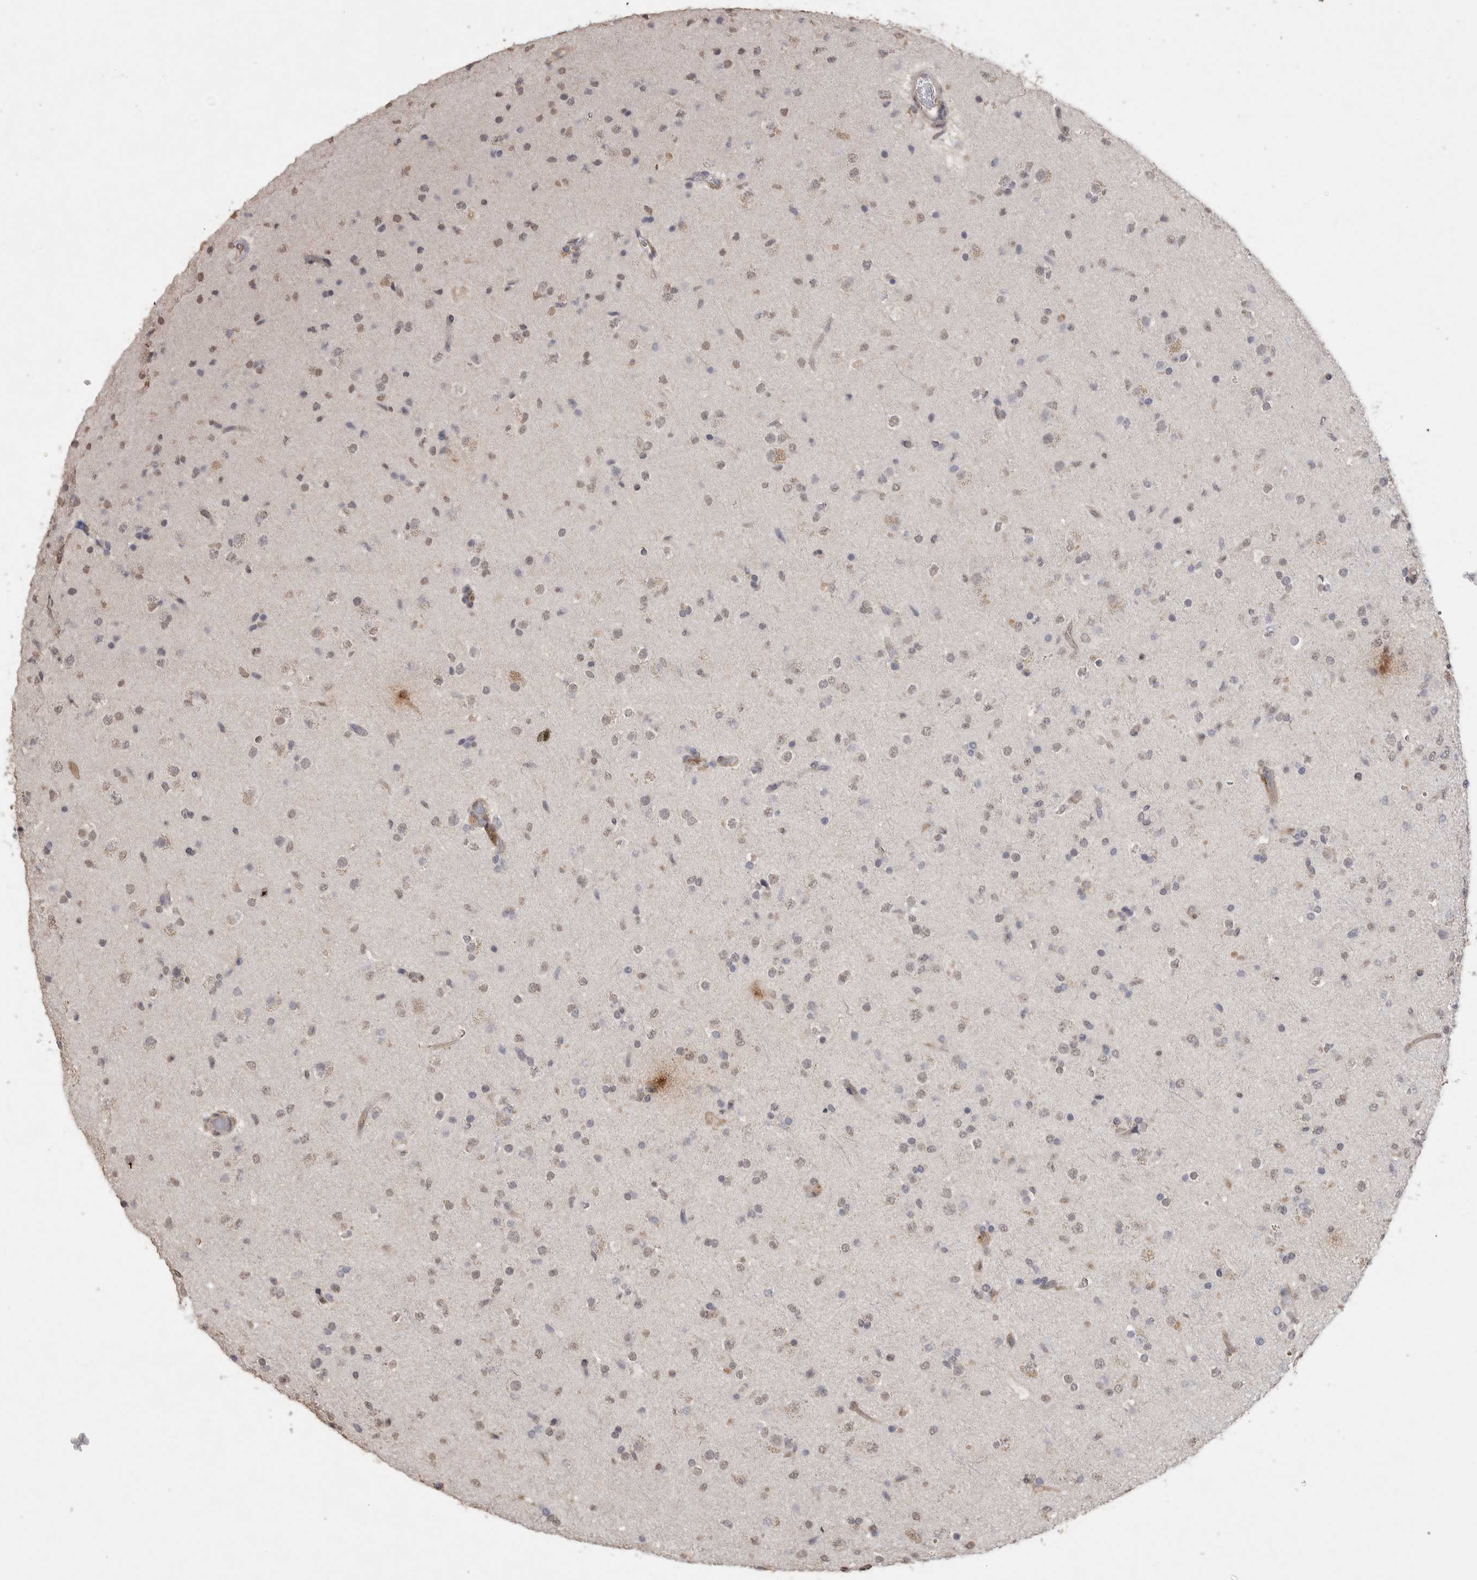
{"staining": {"intensity": "weak", "quantity": "25%-75%", "location": "nuclear"}, "tissue": "glioma", "cell_type": "Tumor cells", "image_type": "cancer", "snomed": [{"axis": "morphology", "description": "Glioma, malignant, Low grade"}, {"axis": "topography", "description": "Brain"}], "caption": "Tumor cells demonstrate low levels of weak nuclear positivity in about 25%-75% of cells in malignant low-grade glioma.", "gene": "RECK", "patient": {"sex": "male", "age": 65}}